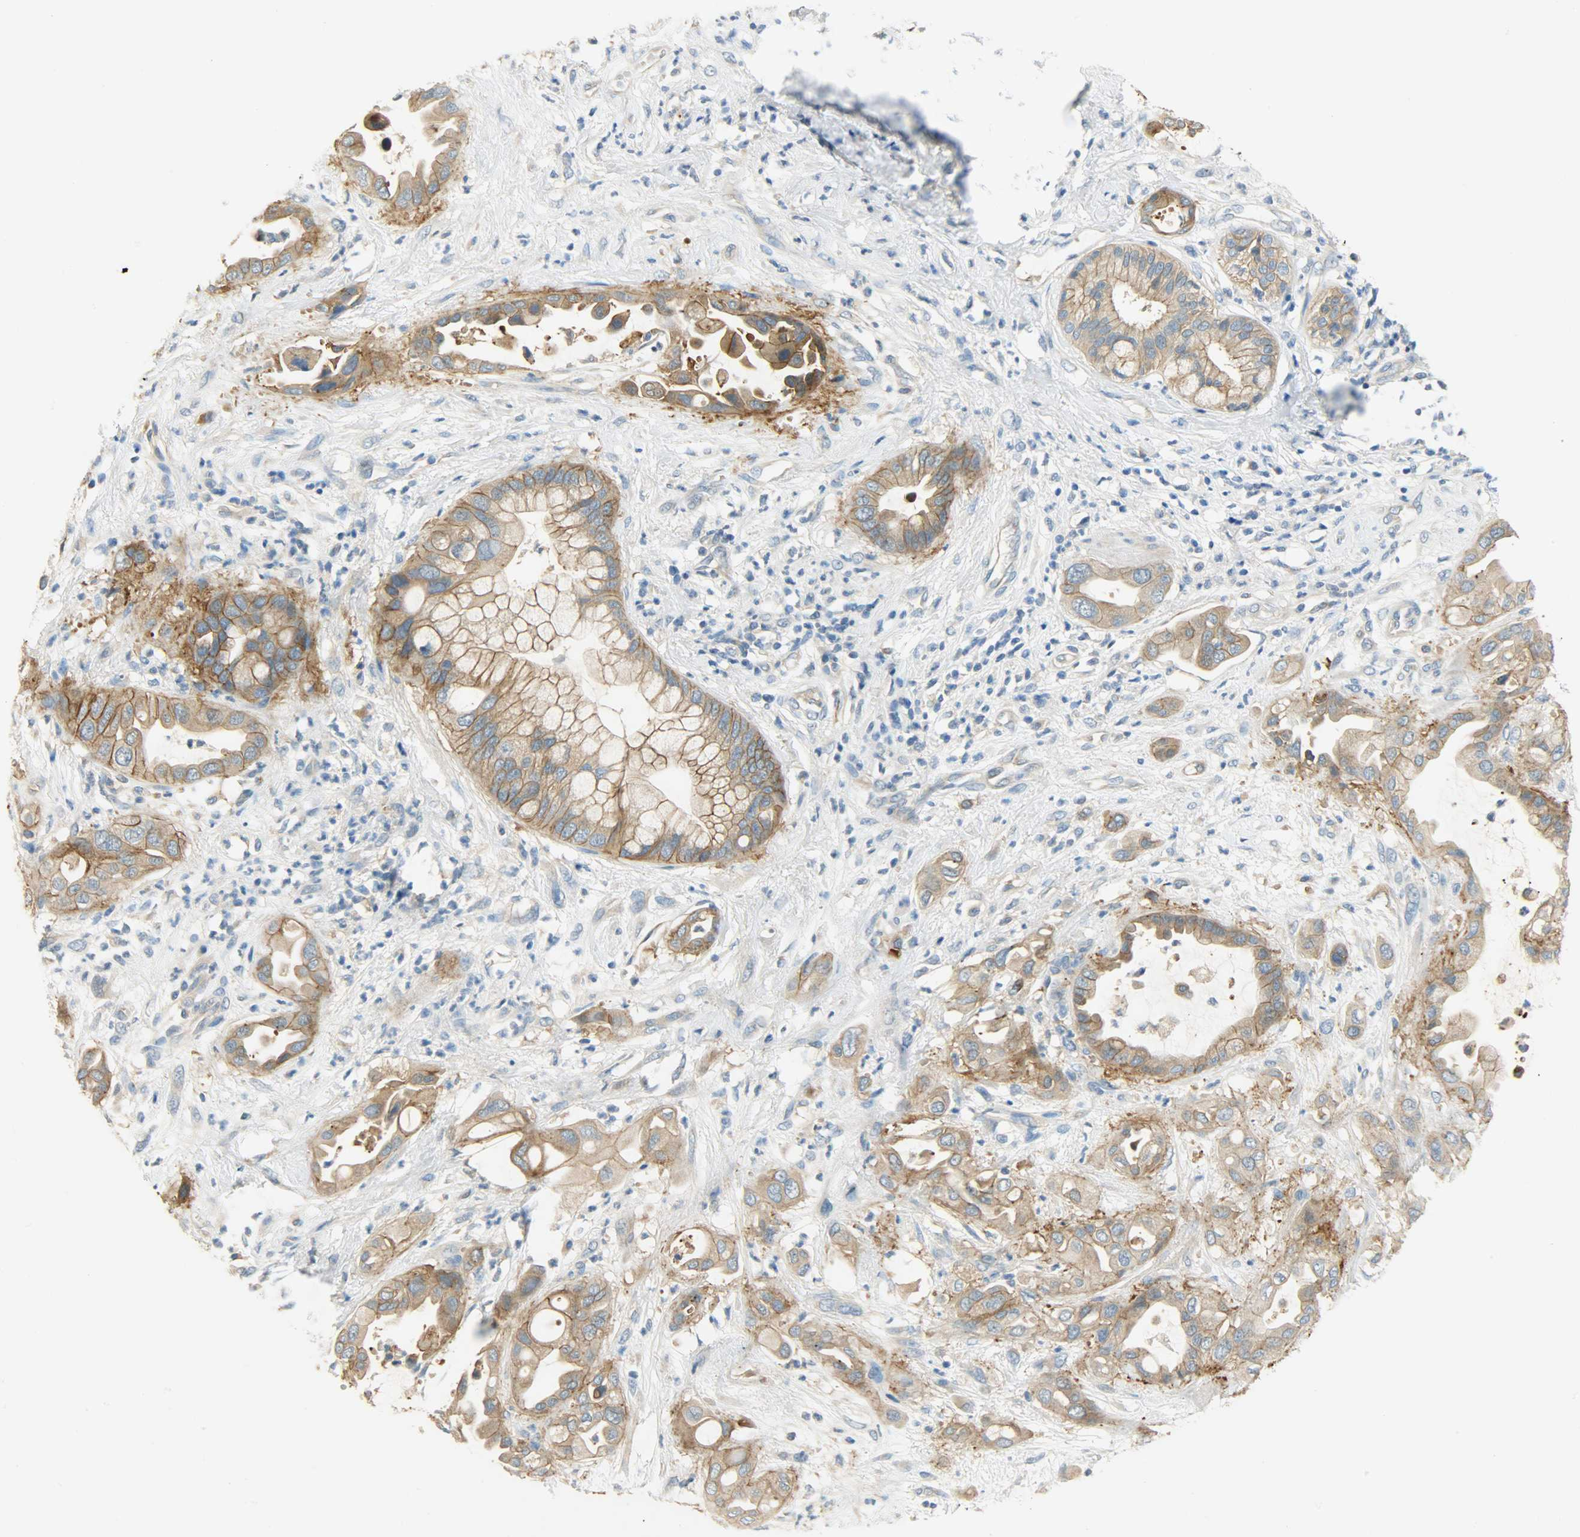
{"staining": {"intensity": "moderate", "quantity": ">75%", "location": "cytoplasmic/membranous"}, "tissue": "pancreatic cancer", "cell_type": "Tumor cells", "image_type": "cancer", "snomed": [{"axis": "morphology", "description": "Adenocarcinoma, NOS"}, {"axis": "morphology", "description": "Adenocarcinoma, metastatic, NOS"}, {"axis": "topography", "description": "Lymph node"}, {"axis": "topography", "description": "Pancreas"}, {"axis": "topography", "description": "Duodenum"}], "caption": "The micrograph demonstrates immunohistochemical staining of pancreatic cancer (adenocarcinoma). There is moderate cytoplasmic/membranous positivity is identified in approximately >75% of tumor cells. (DAB IHC, brown staining for protein, blue staining for nuclei).", "gene": "DSG2", "patient": {"sex": "female", "age": 64}}